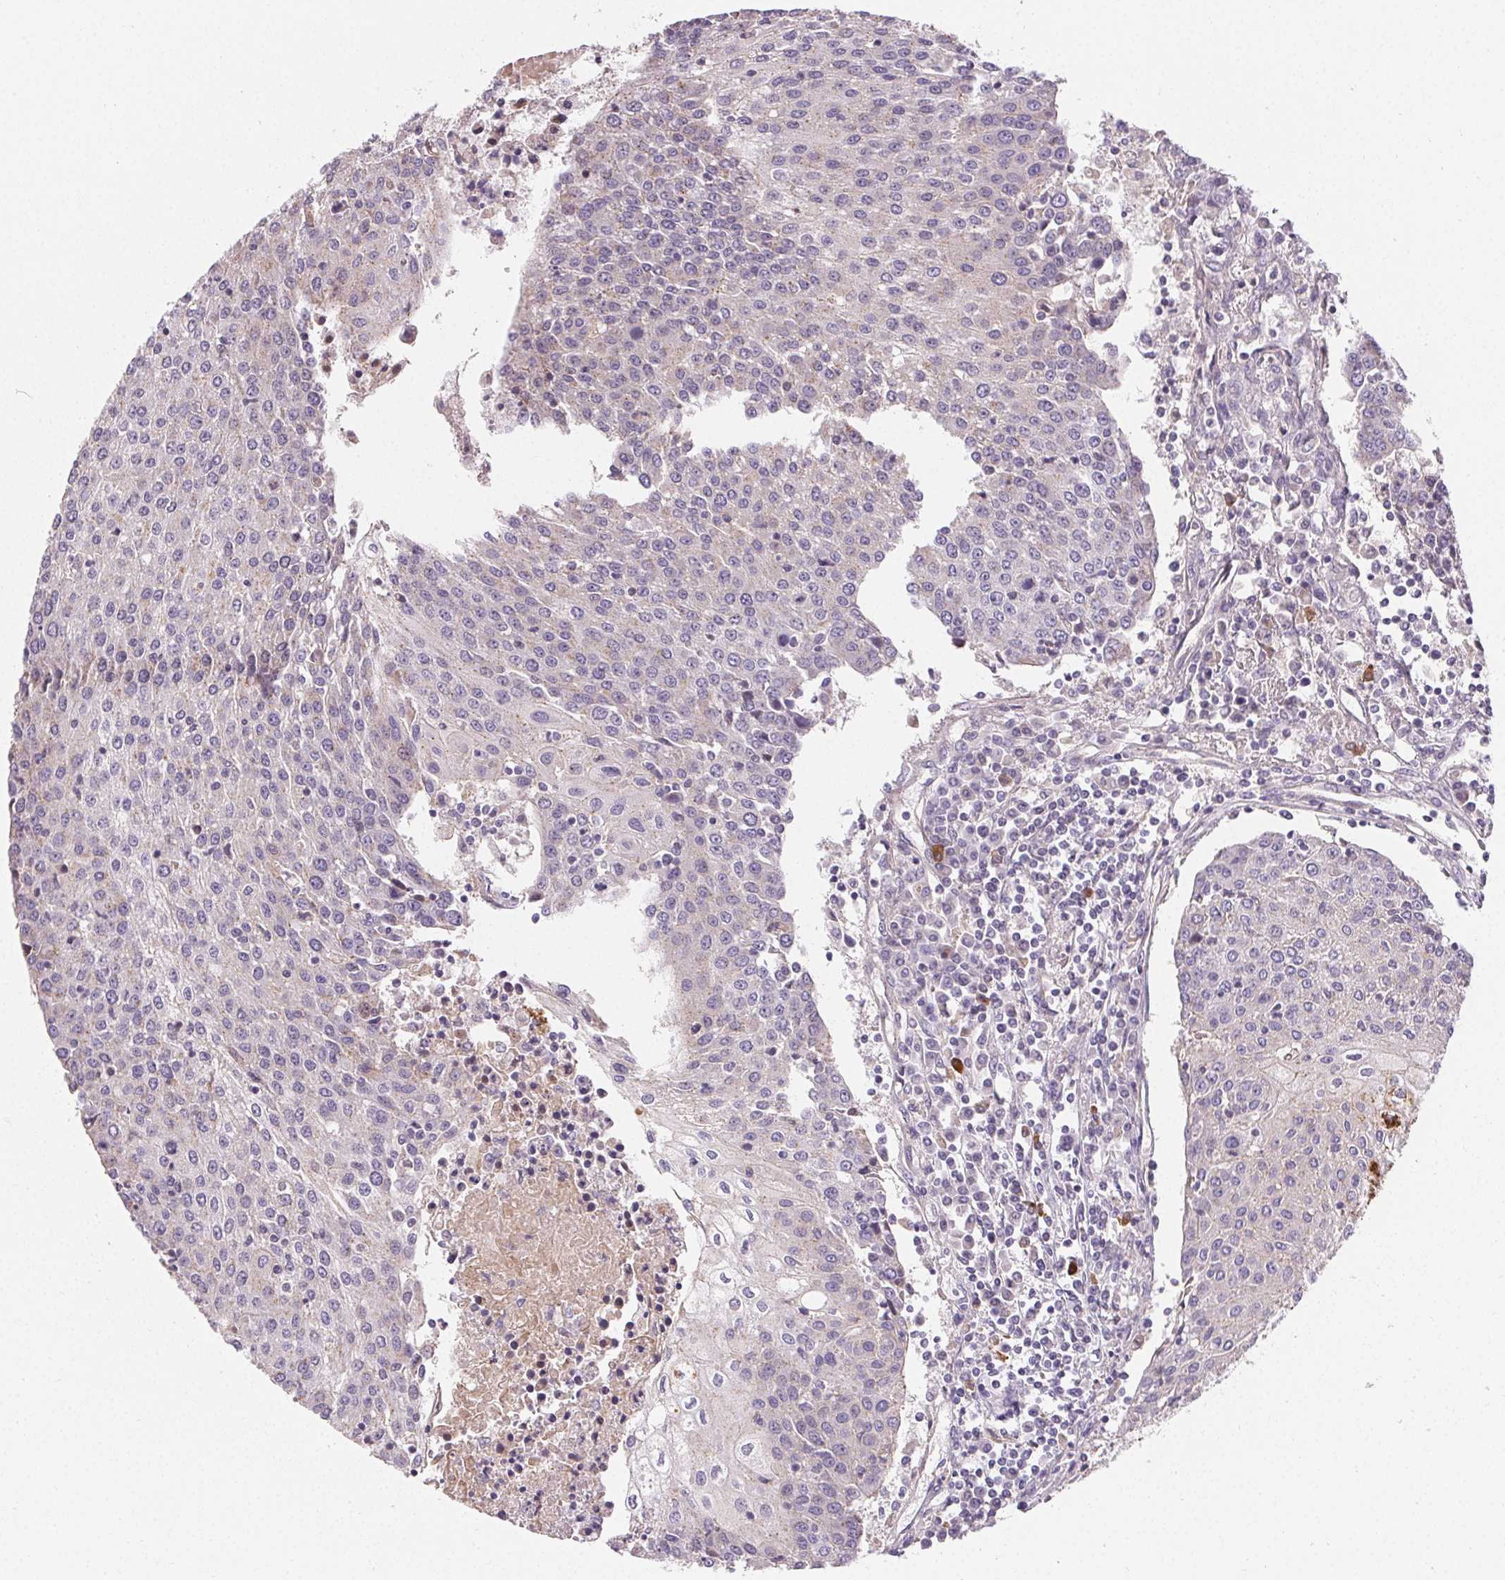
{"staining": {"intensity": "negative", "quantity": "none", "location": "none"}, "tissue": "urothelial cancer", "cell_type": "Tumor cells", "image_type": "cancer", "snomed": [{"axis": "morphology", "description": "Urothelial carcinoma, High grade"}, {"axis": "topography", "description": "Urinary bladder"}], "caption": "There is no significant positivity in tumor cells of high-grade urothelial carcinoma.", "gene": "APLP1", "patient": {"sex": "female", "age": 85}}